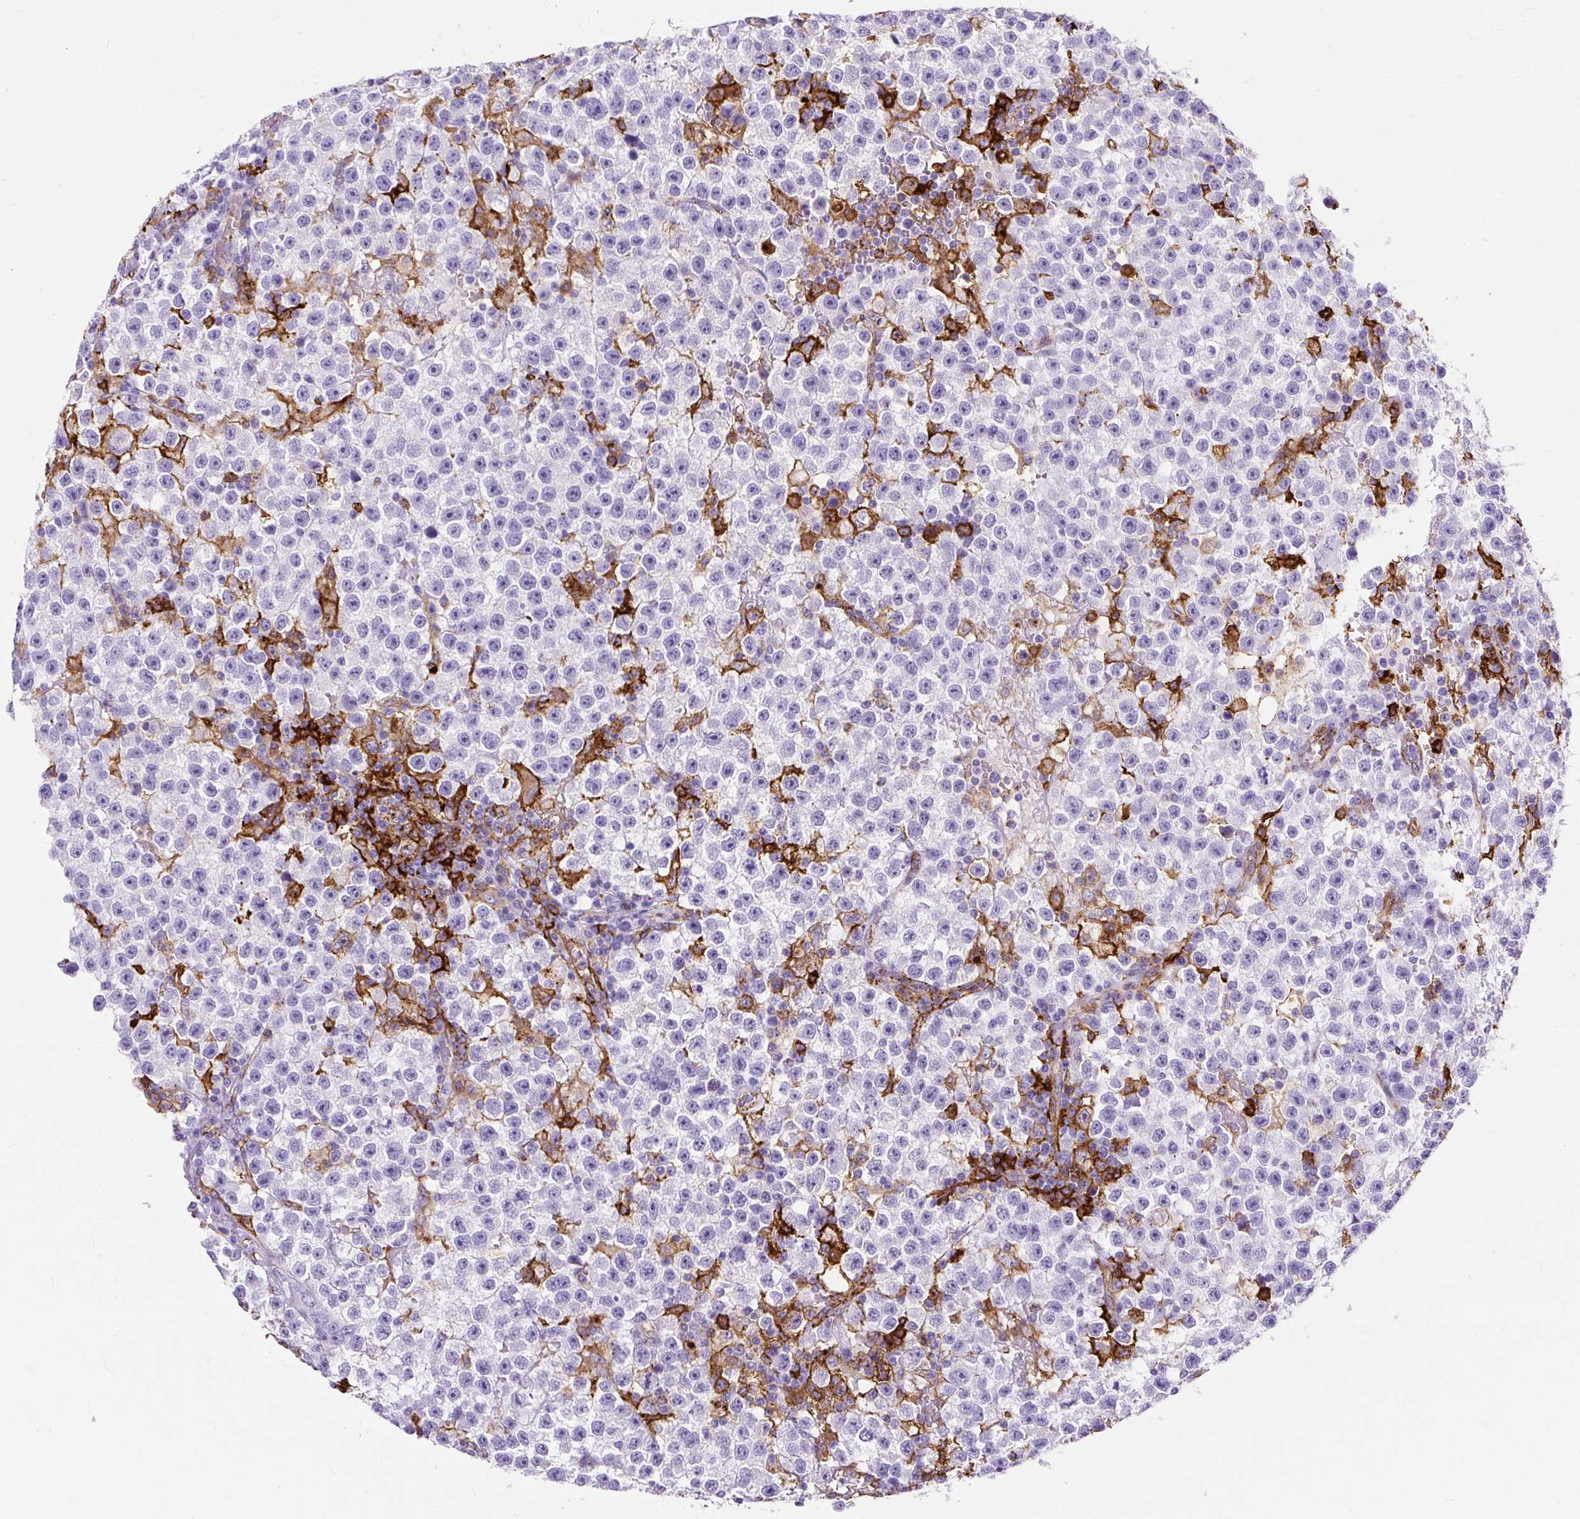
{"staining": {"intensity": "negative", "quantity": "none", "location": "none"}, "tissue": "testis cancer", "cell_type": "Tumor cells", "image_type": "cancer", "snomed": [{"axis": "morphology", "description": "Seminoma, NOS"}, {"axis": "topography", "description": "Testis"}], "caption": "The immunohistochemistry (IHC) image has no significant staining in tumor cells of testis cancer tissue.", "gene": "HLA-DRA", "patient": {"sex": "male", "age": 22}}